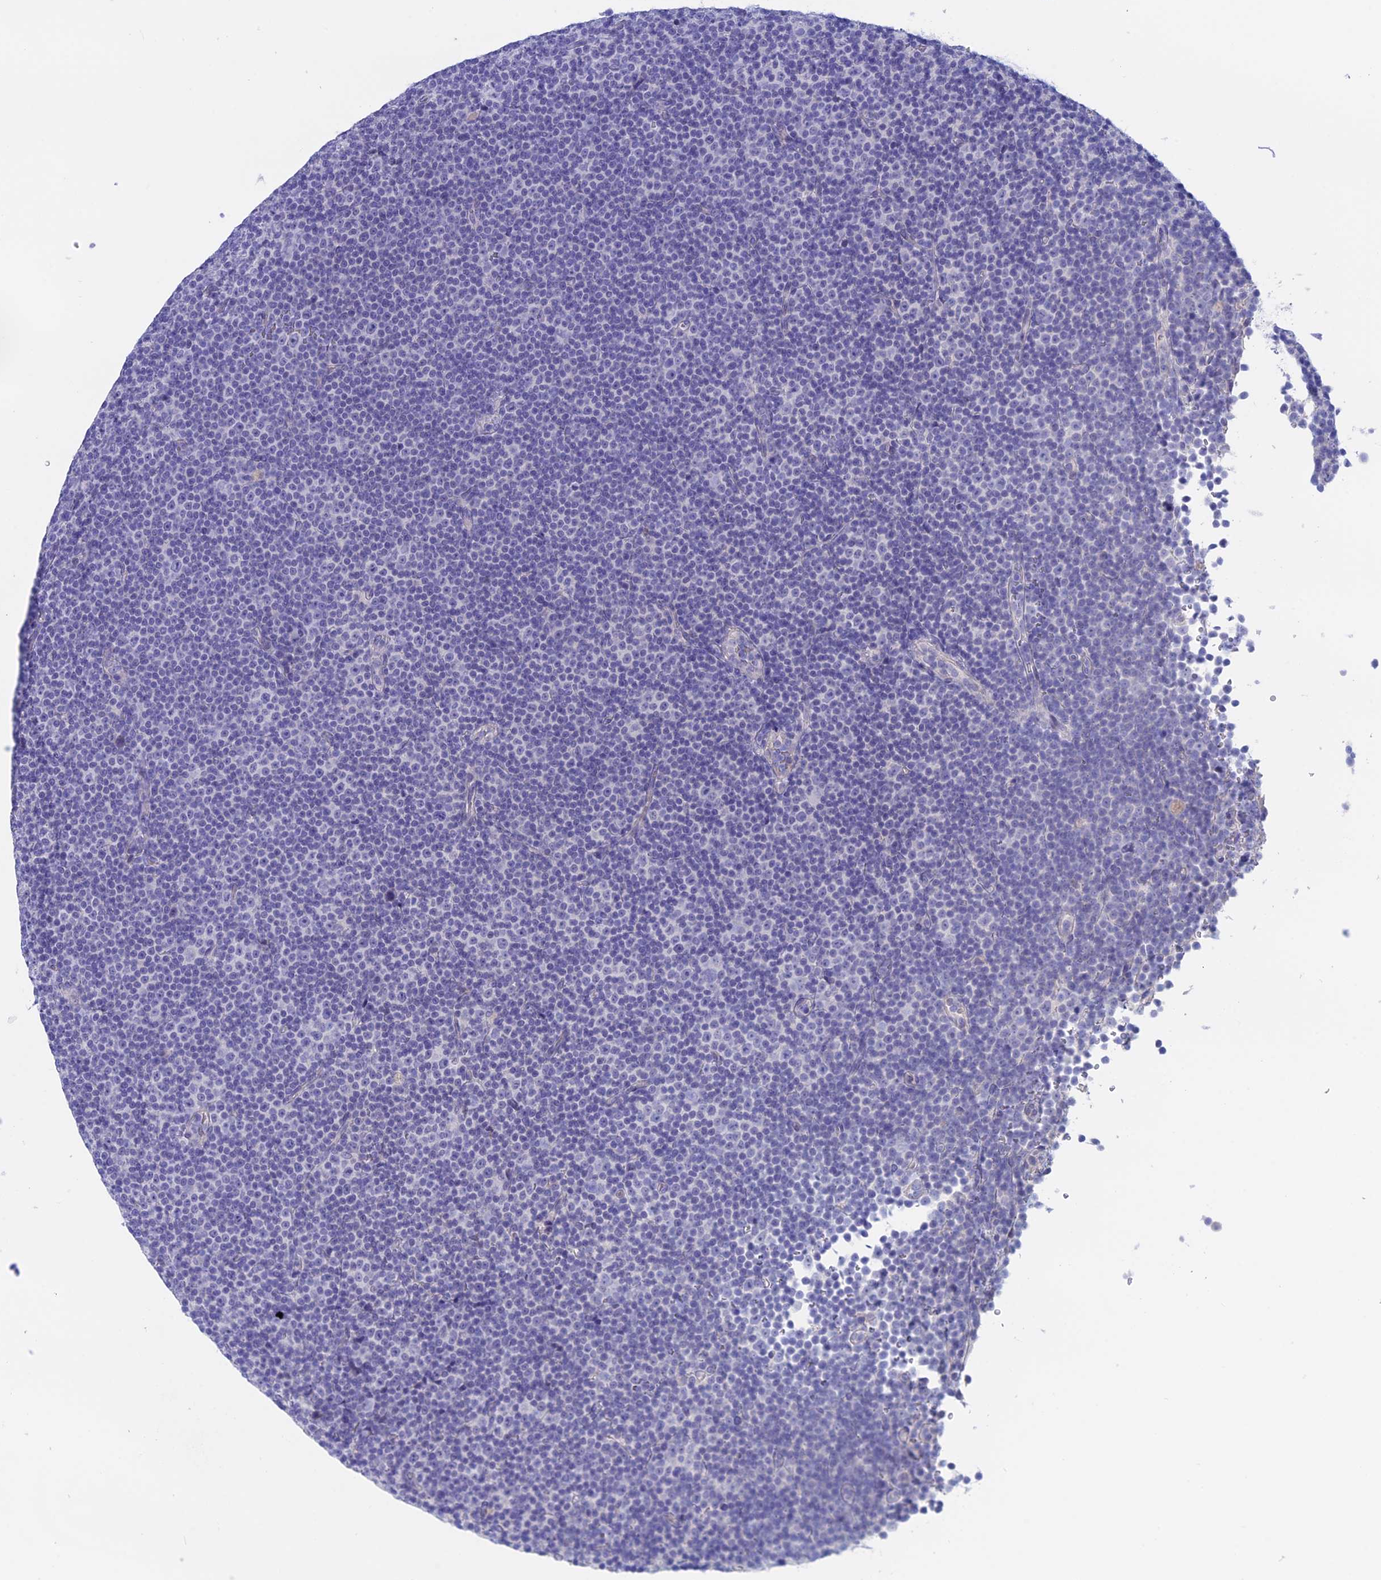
{"staining": {"intensity": "negative", "quantity": "none", "location": "none"}, "tissue": "lymphoma", "cell_type": "Tumor cells", "image_type": "cancer", "snomed": [{"axis": "morphology", "description": "Malignant lymphoma, non-Hodgkin's type, Low grade"}, {"axis": "topography", "description": "Lymph node"}], "caption": "Human lymphoma stained for a protein using IHC reveals no staining in tumor cells.", "gene": "BTBD19", "patient": {"sex": "female", "age": 67}}